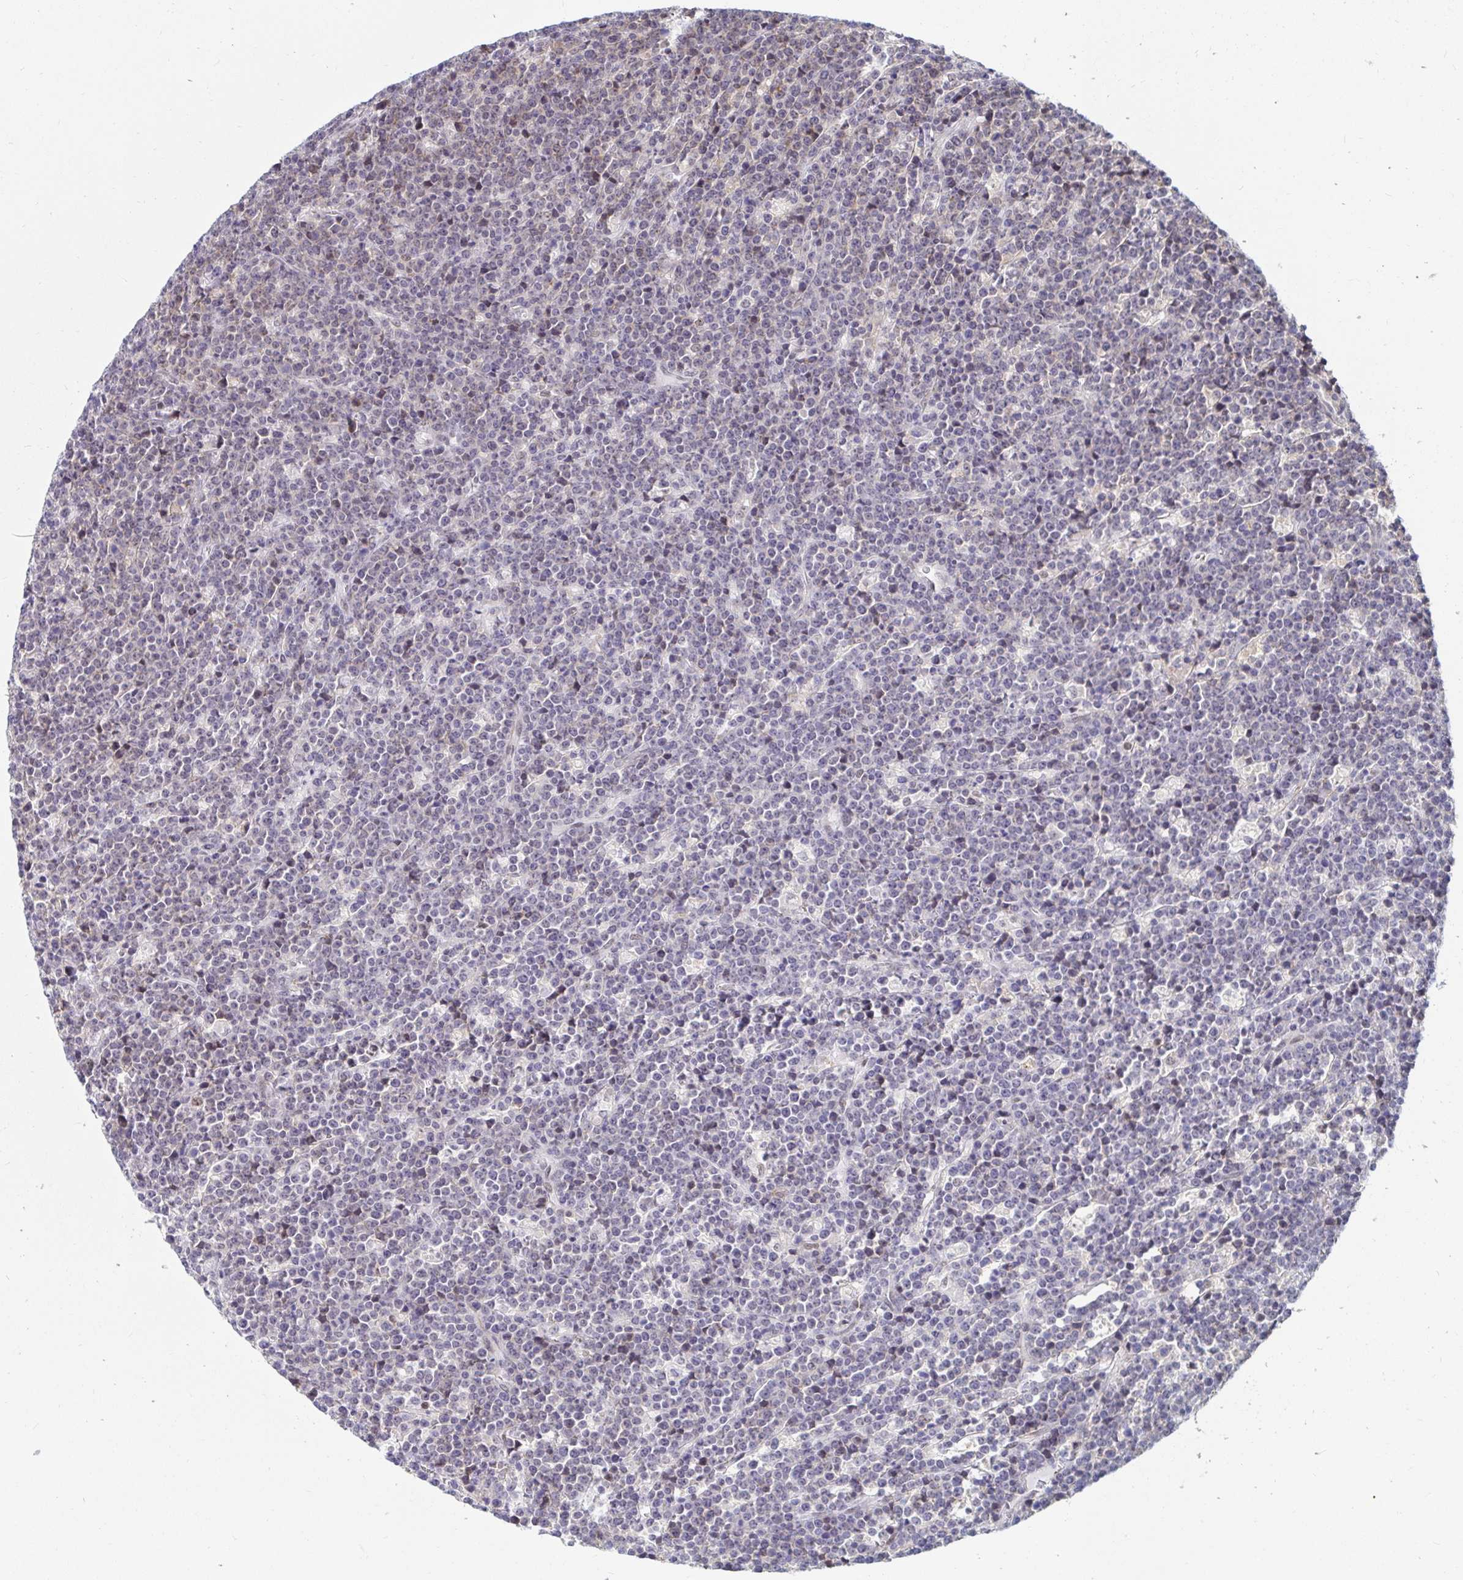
{"staining": {"intensity": "negative", "quantity": "none", "location": "none"}, "tissue": "lymphoma", "cell_type": "Tumor cells", "image_type": "cancer", "snomed": [{"axis": "morphology", "description": "Malignant lymphoma, non-Hodgkin's type, High grade"}, {"axis": "topography", "description": "Ovary"}], "caption": "Photomicrograph shows no protein staining in tumor cells of high-grade malignant lymphoma, non-Hodgkin's type tissue. (Immunohistochemistry, brightfield microscopy, high magnification).", "gene": "COL28A1", "patient": {"sex": "female", "age": 56}}